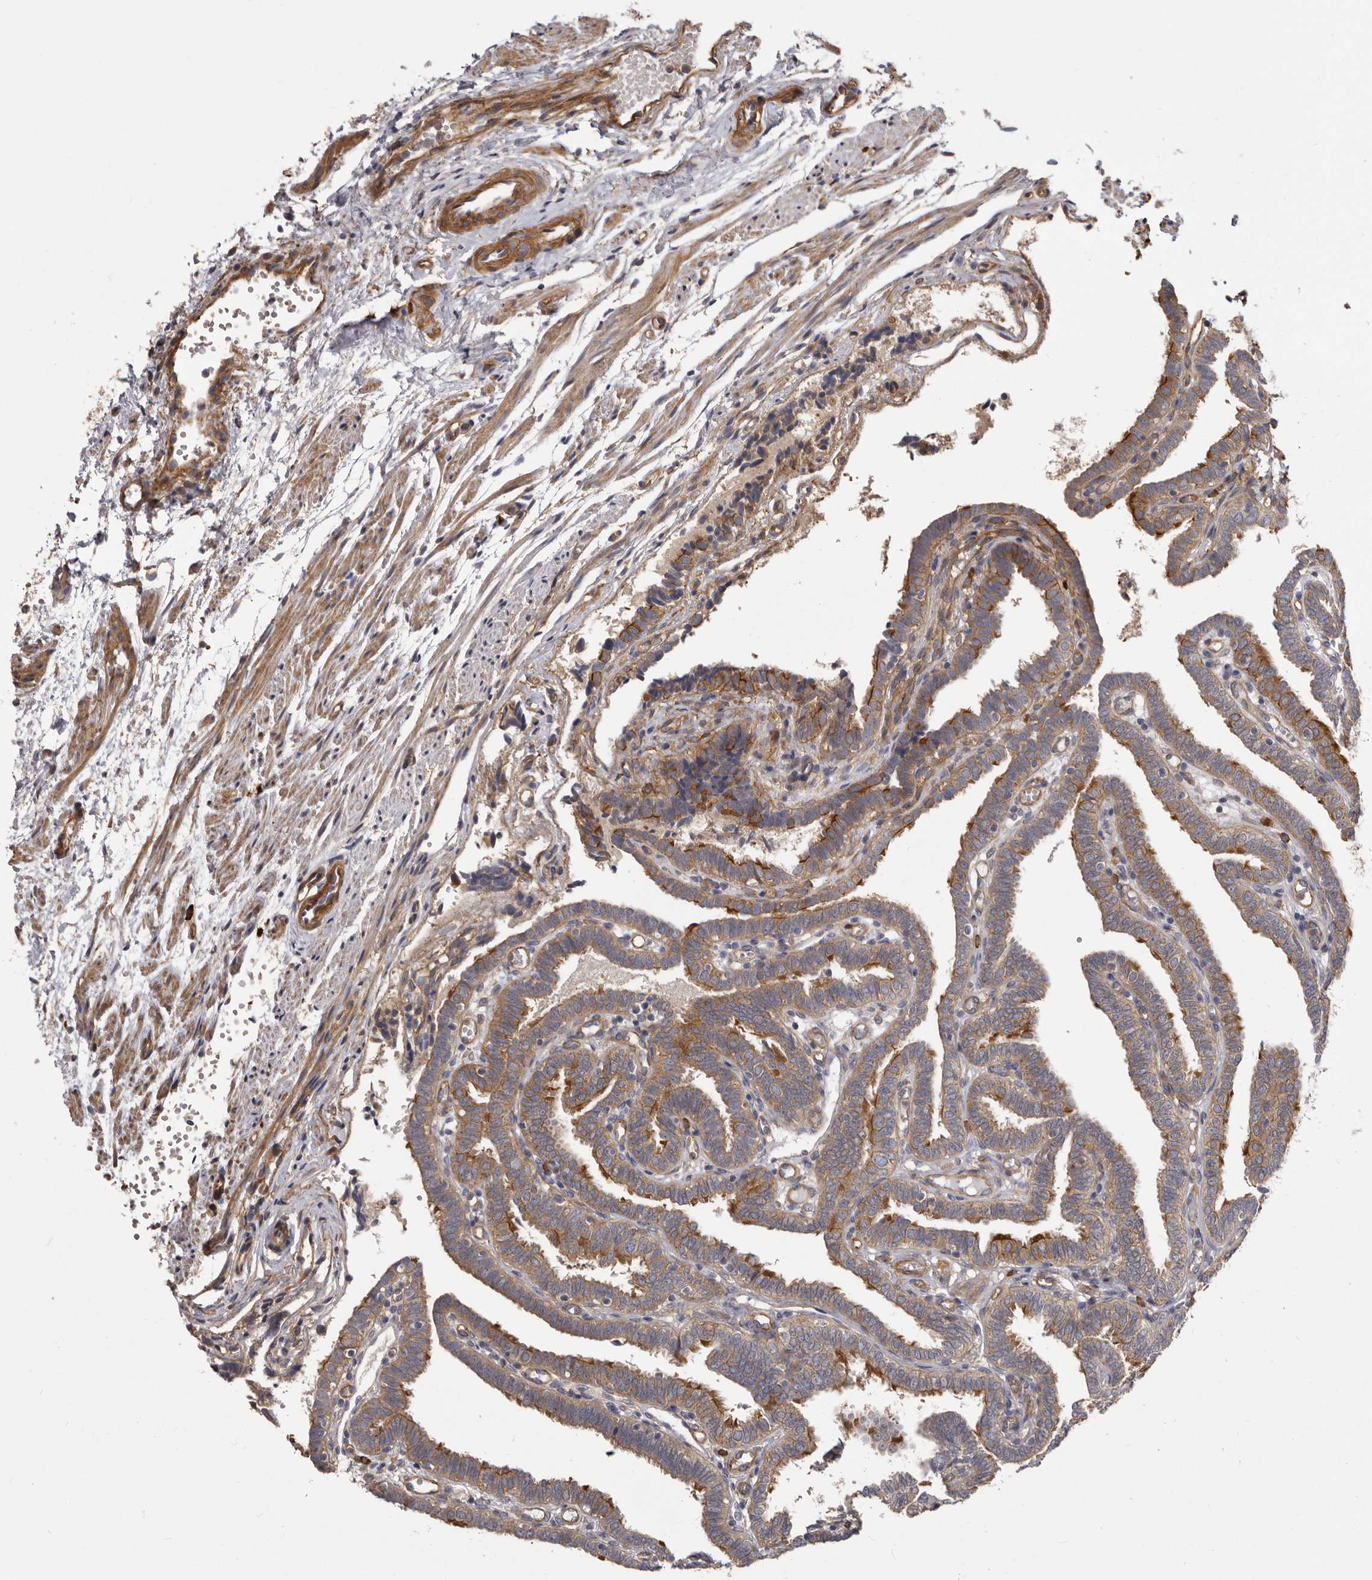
{"staining": {"intensity": "strong", "quantity": ">75%", "location": "cytoplasmic/membranous"}, "tissue": "fallopian tube", "cell_type": "Glandular cells", "image_type": "normal", "snomed": [{"axis": "morphology", "description": "Normal tissue, NOS"}, {"axis": "topography", "description": "Fallopian tube"}], "caption": "Immunohistochemical staining of normal human fallopian tube displays >75% levels of strong cytoplasmic/membranous protein positivity in about >75% of glandular cells.", "gene": "ENAH", "patient": {"sex": "female", "age": 39}}